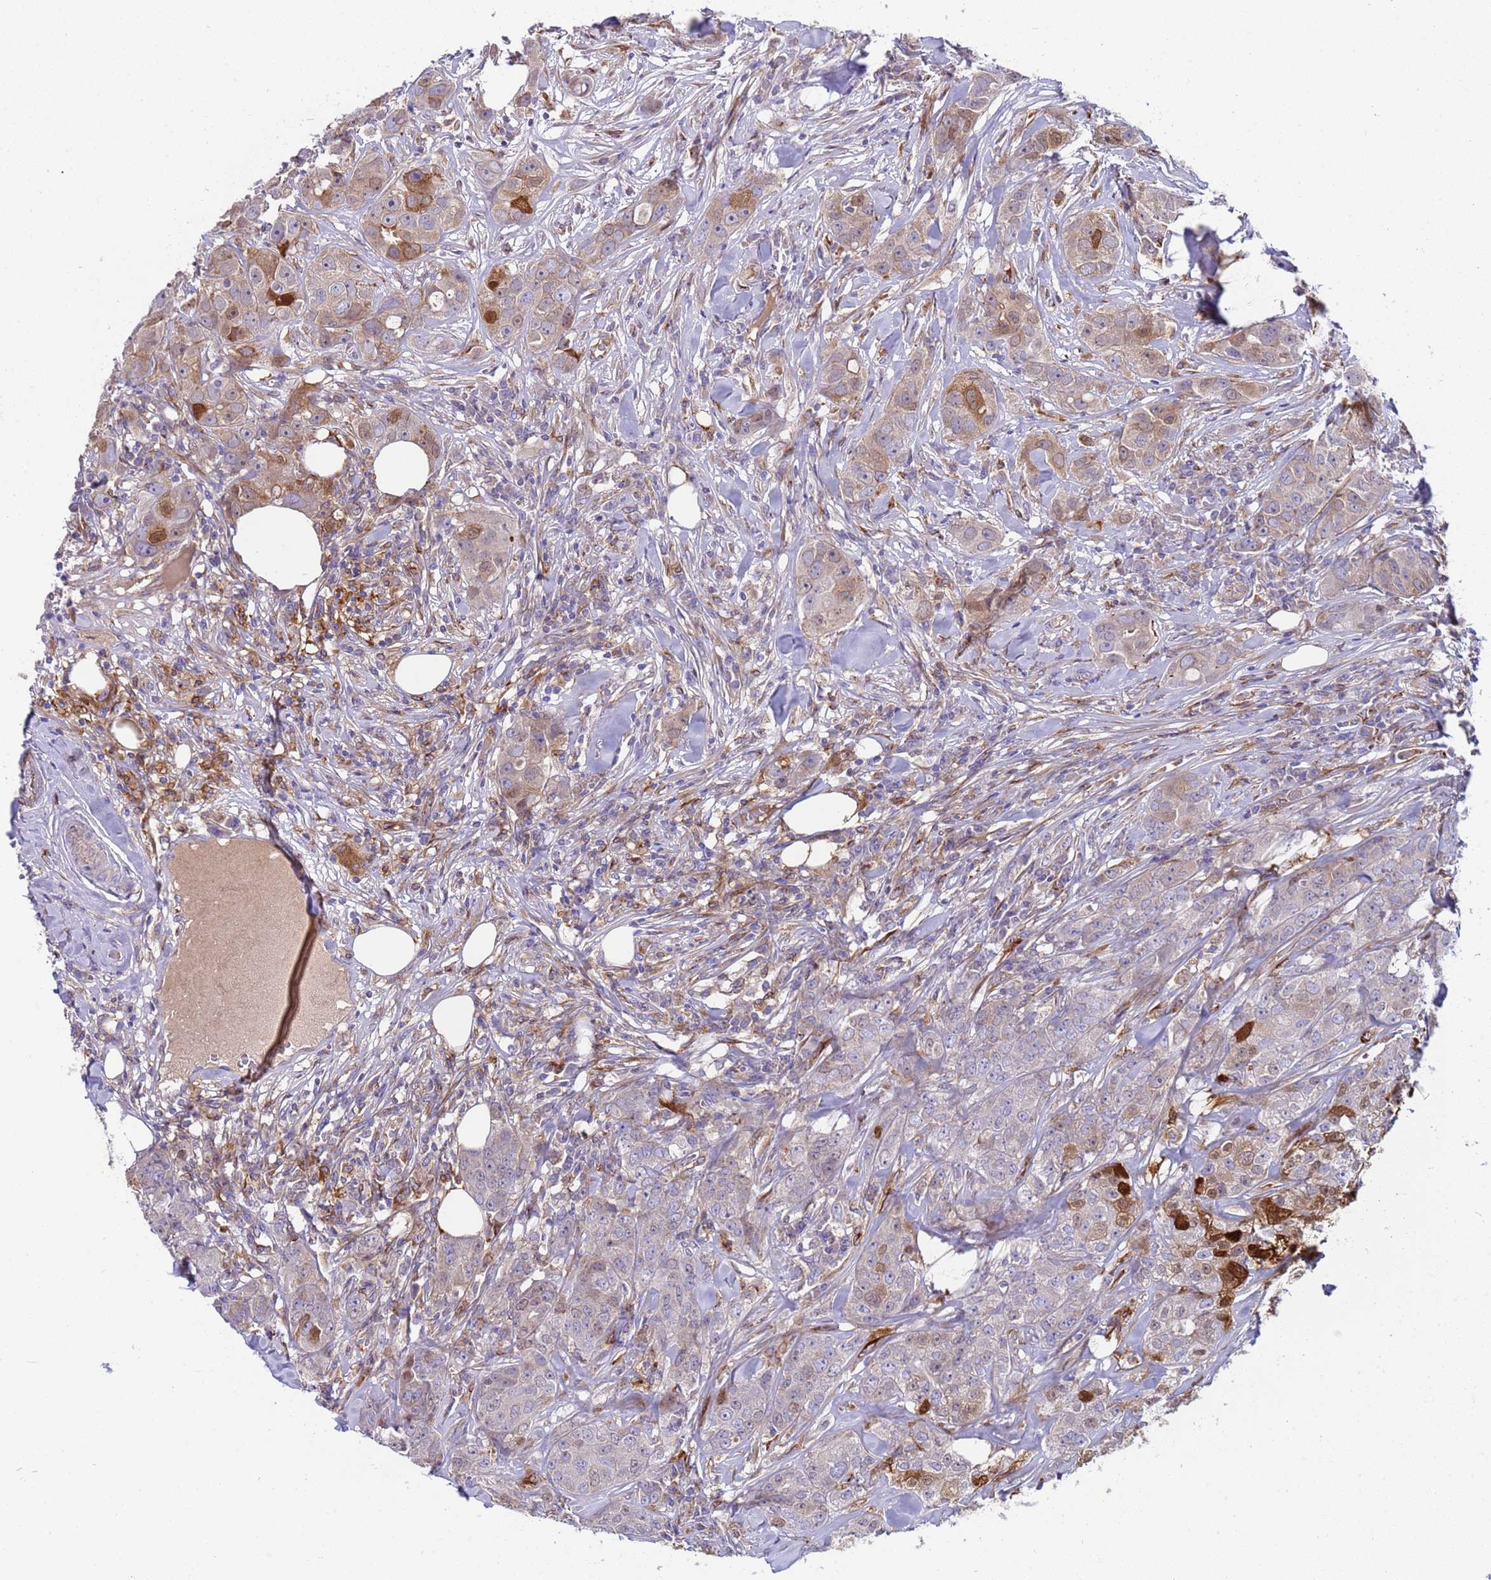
{"staining": {"intensity": "moderate", "quantity": "<25%", "location": "cytoplasmic/membranous,nuclear"}, "tissue": "breast cancer", "cell_type": "Tumor cells", "image_type": "cancer", "snomed": [{"axis": "morphology", "description": "Duct carcinoma"}, {"axis": "topography", "description": "Breast"}], "caption": "This is a micrograph of immunohistochemistry (IHC) staining of breast cancer, which shows moderate staining in the cytoplasmic/membranous and nuclear of tumor cells.", "gene": "PAQR7", "patient": {"sex": "female", "age": 43}}